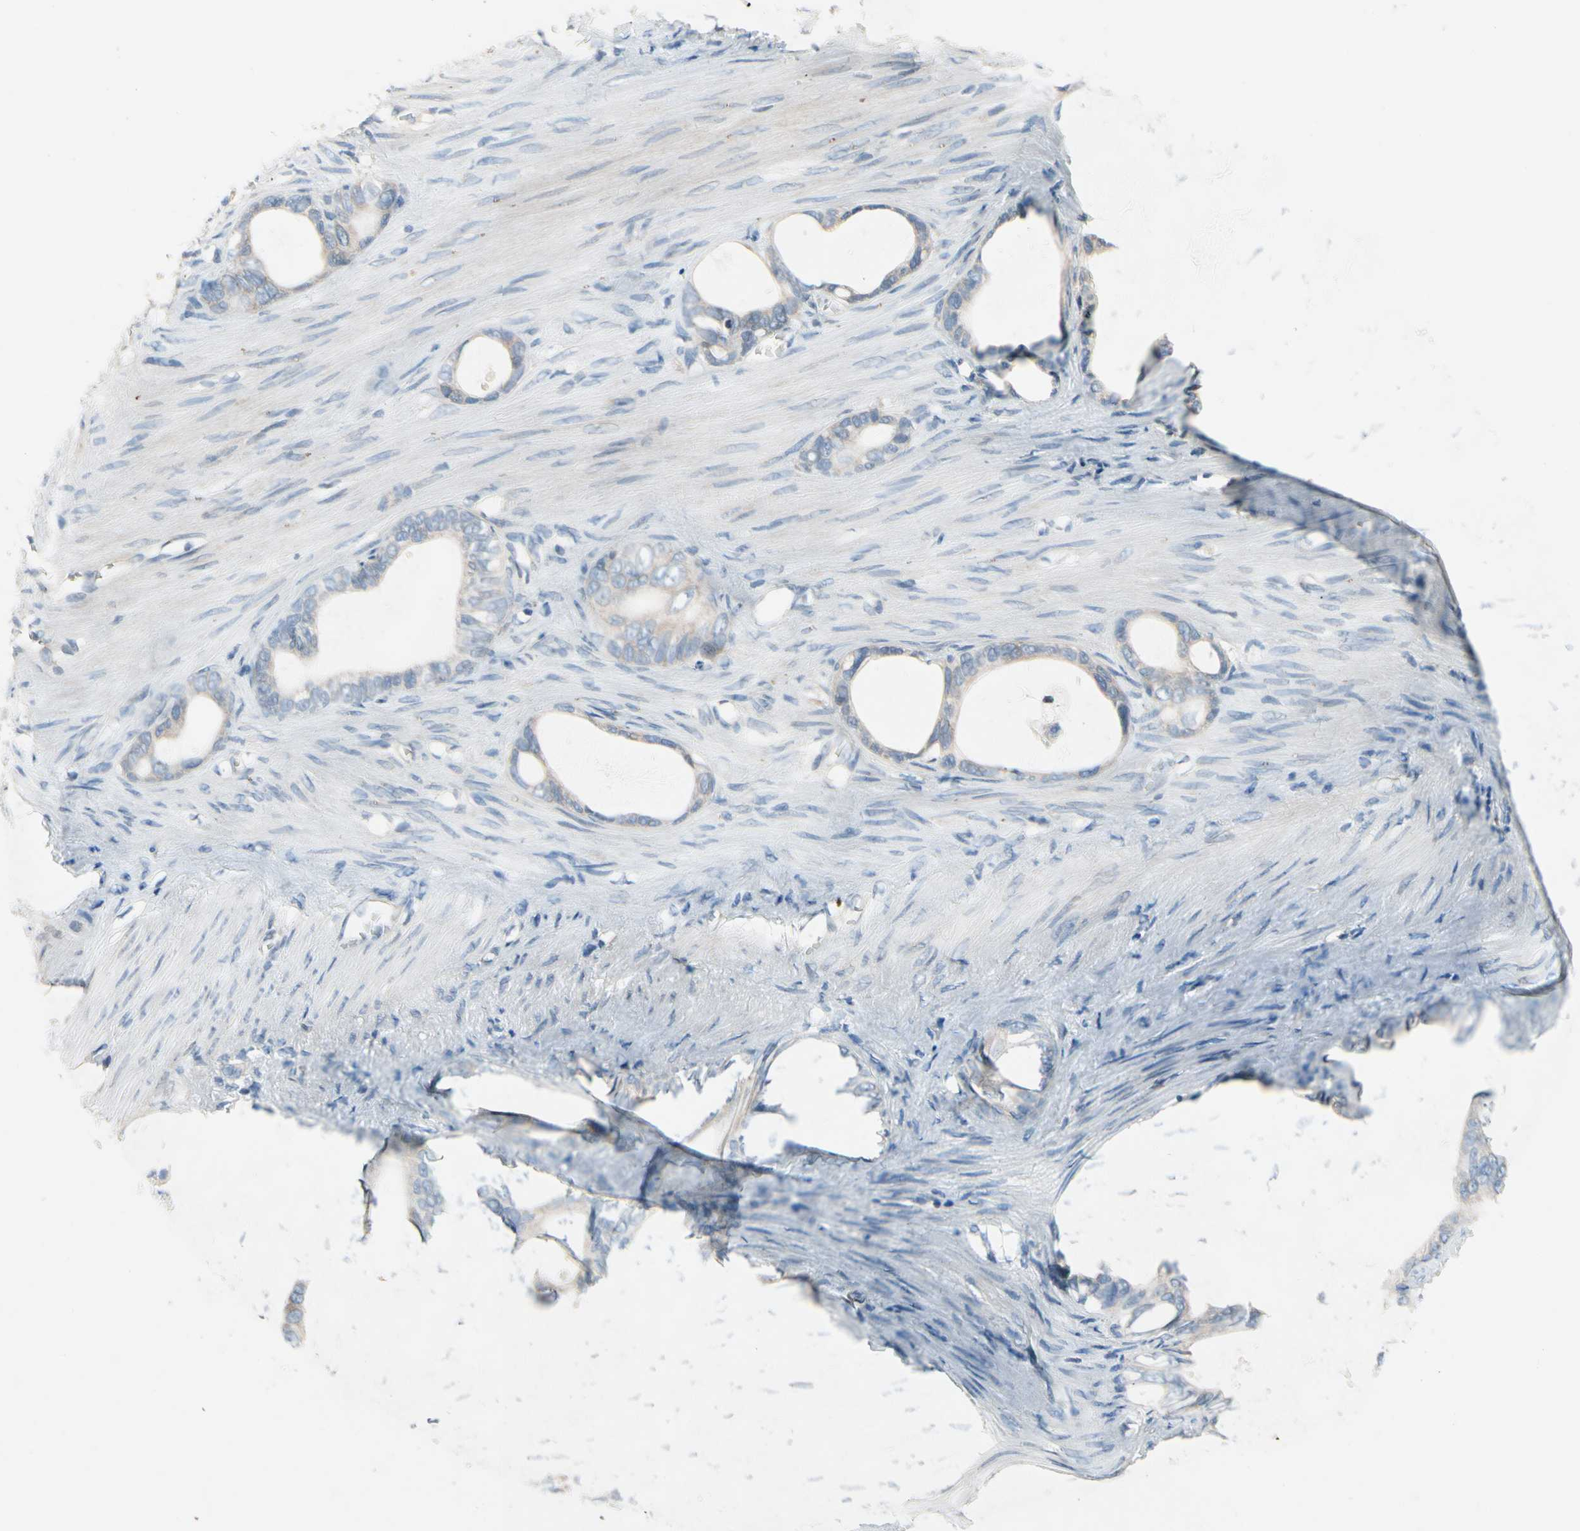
{"staining": {"intensity": "weak", "quantity": ">75%", "location": "cytoplasmic/membranous"}, "tissue": "stomach cancer", "cell_type": "Tumor cells", "image_type": "cancer", "snomed": [{"axis": "morphology", "description": "Adenocarcinoma, NOS"}, {"axis": "topography", "description": "Stomach"}], "caption": "Stomach cancer stained for a protein shows weak cytoplasmic/membranous positivity in tumor cells.", "gene": "PIP5K1B", "patient": {"sex": "female", "age": 75}}